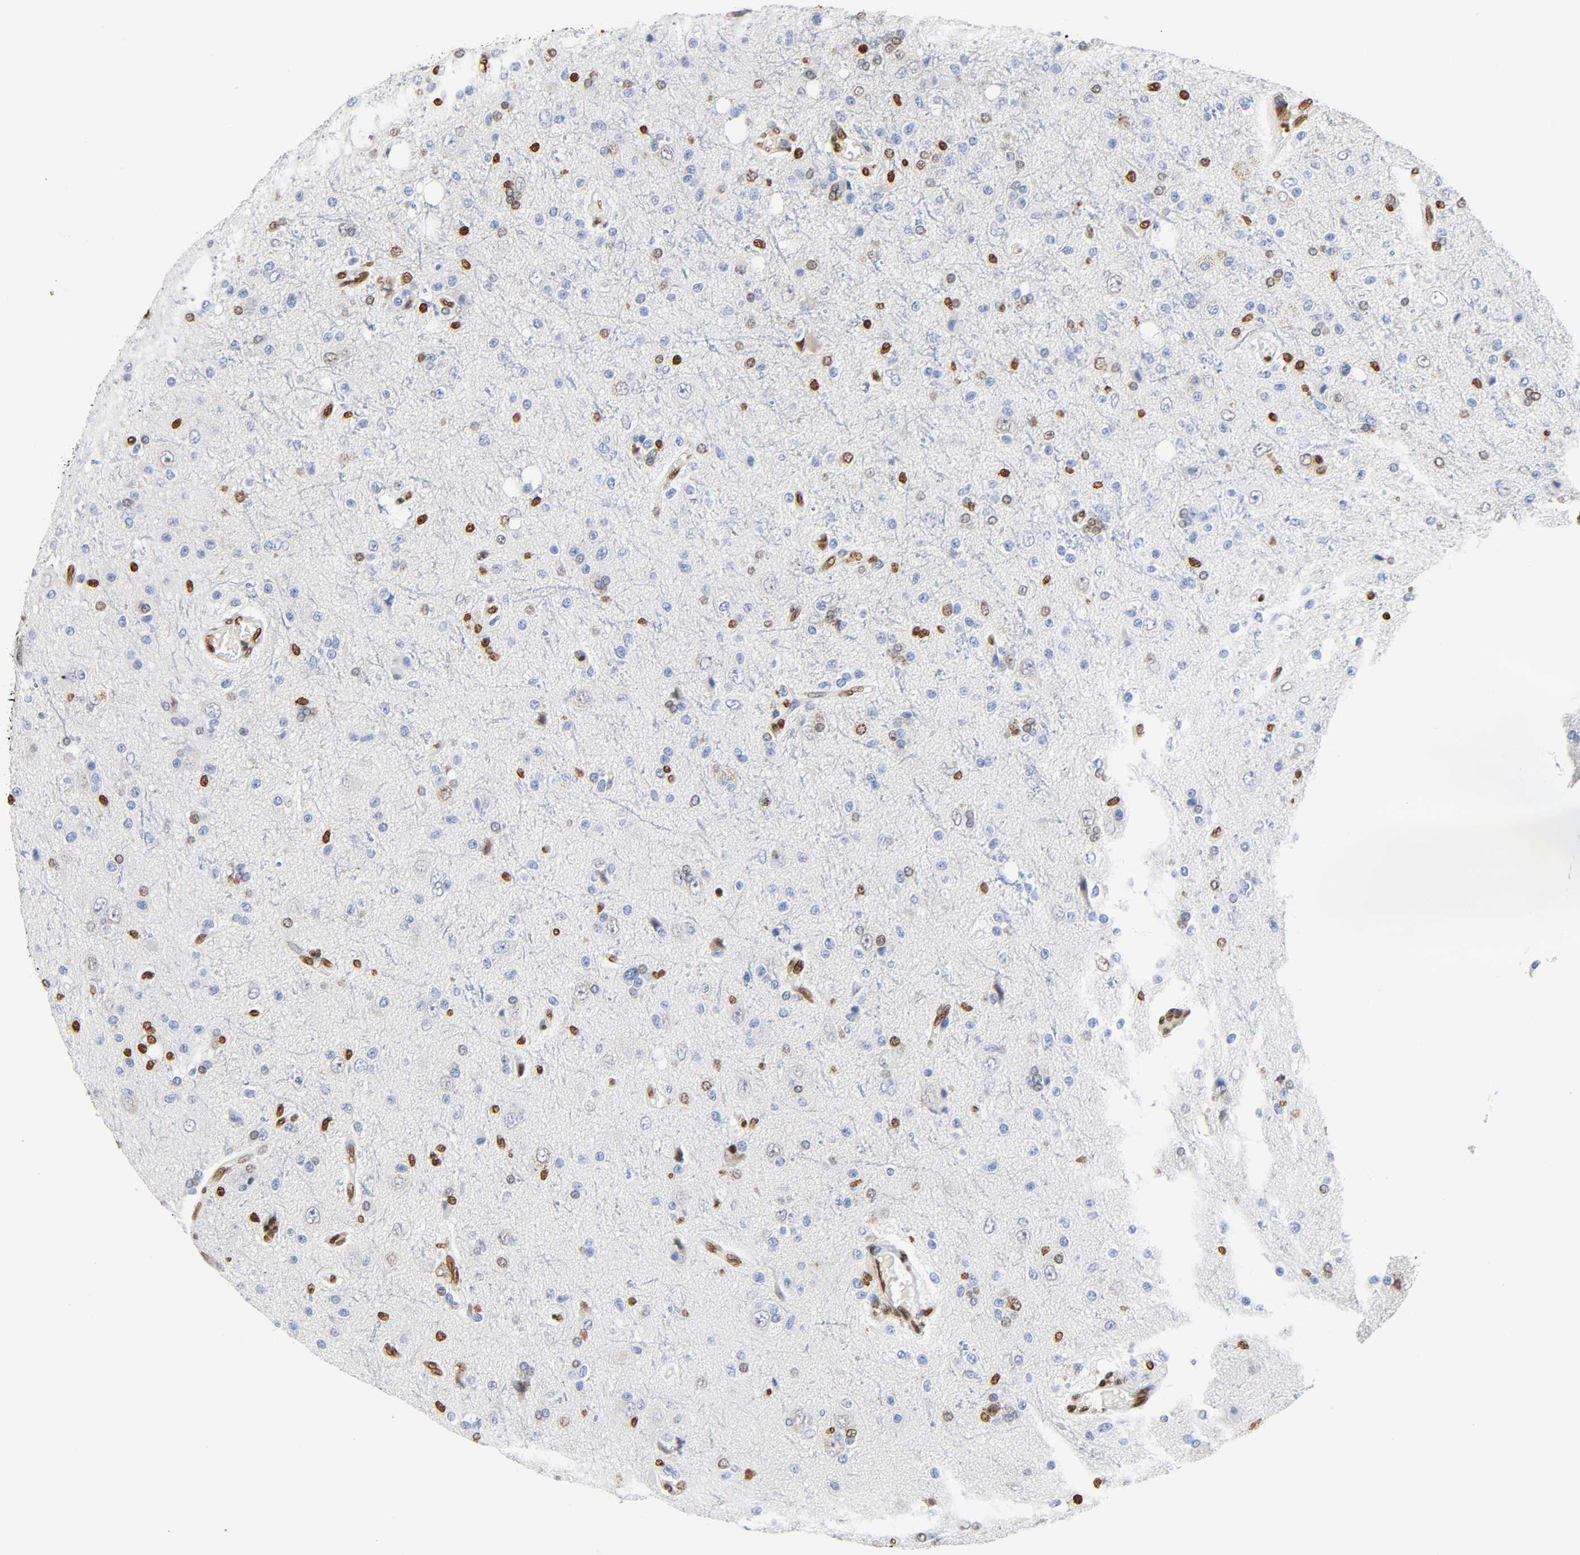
{"staining": {"intensity": "strong", "quantity": "<25%", "location": "nuclear"}, "tissue": "glioma", "cell_type": "Tumor cells", "image_type": "cancer", "snomed": [{"axis": "morphology", "description": "Glioma, malignant, High grade"}, {"axis": "topography", "description": "Brain"}], "caption": "Brown immunohistochemical staining in glioma reveals strong nuclear staining in about <25% of tumor cells.", "gene": "HOXA6", "patient": {"sex": "male", "age": 47}}